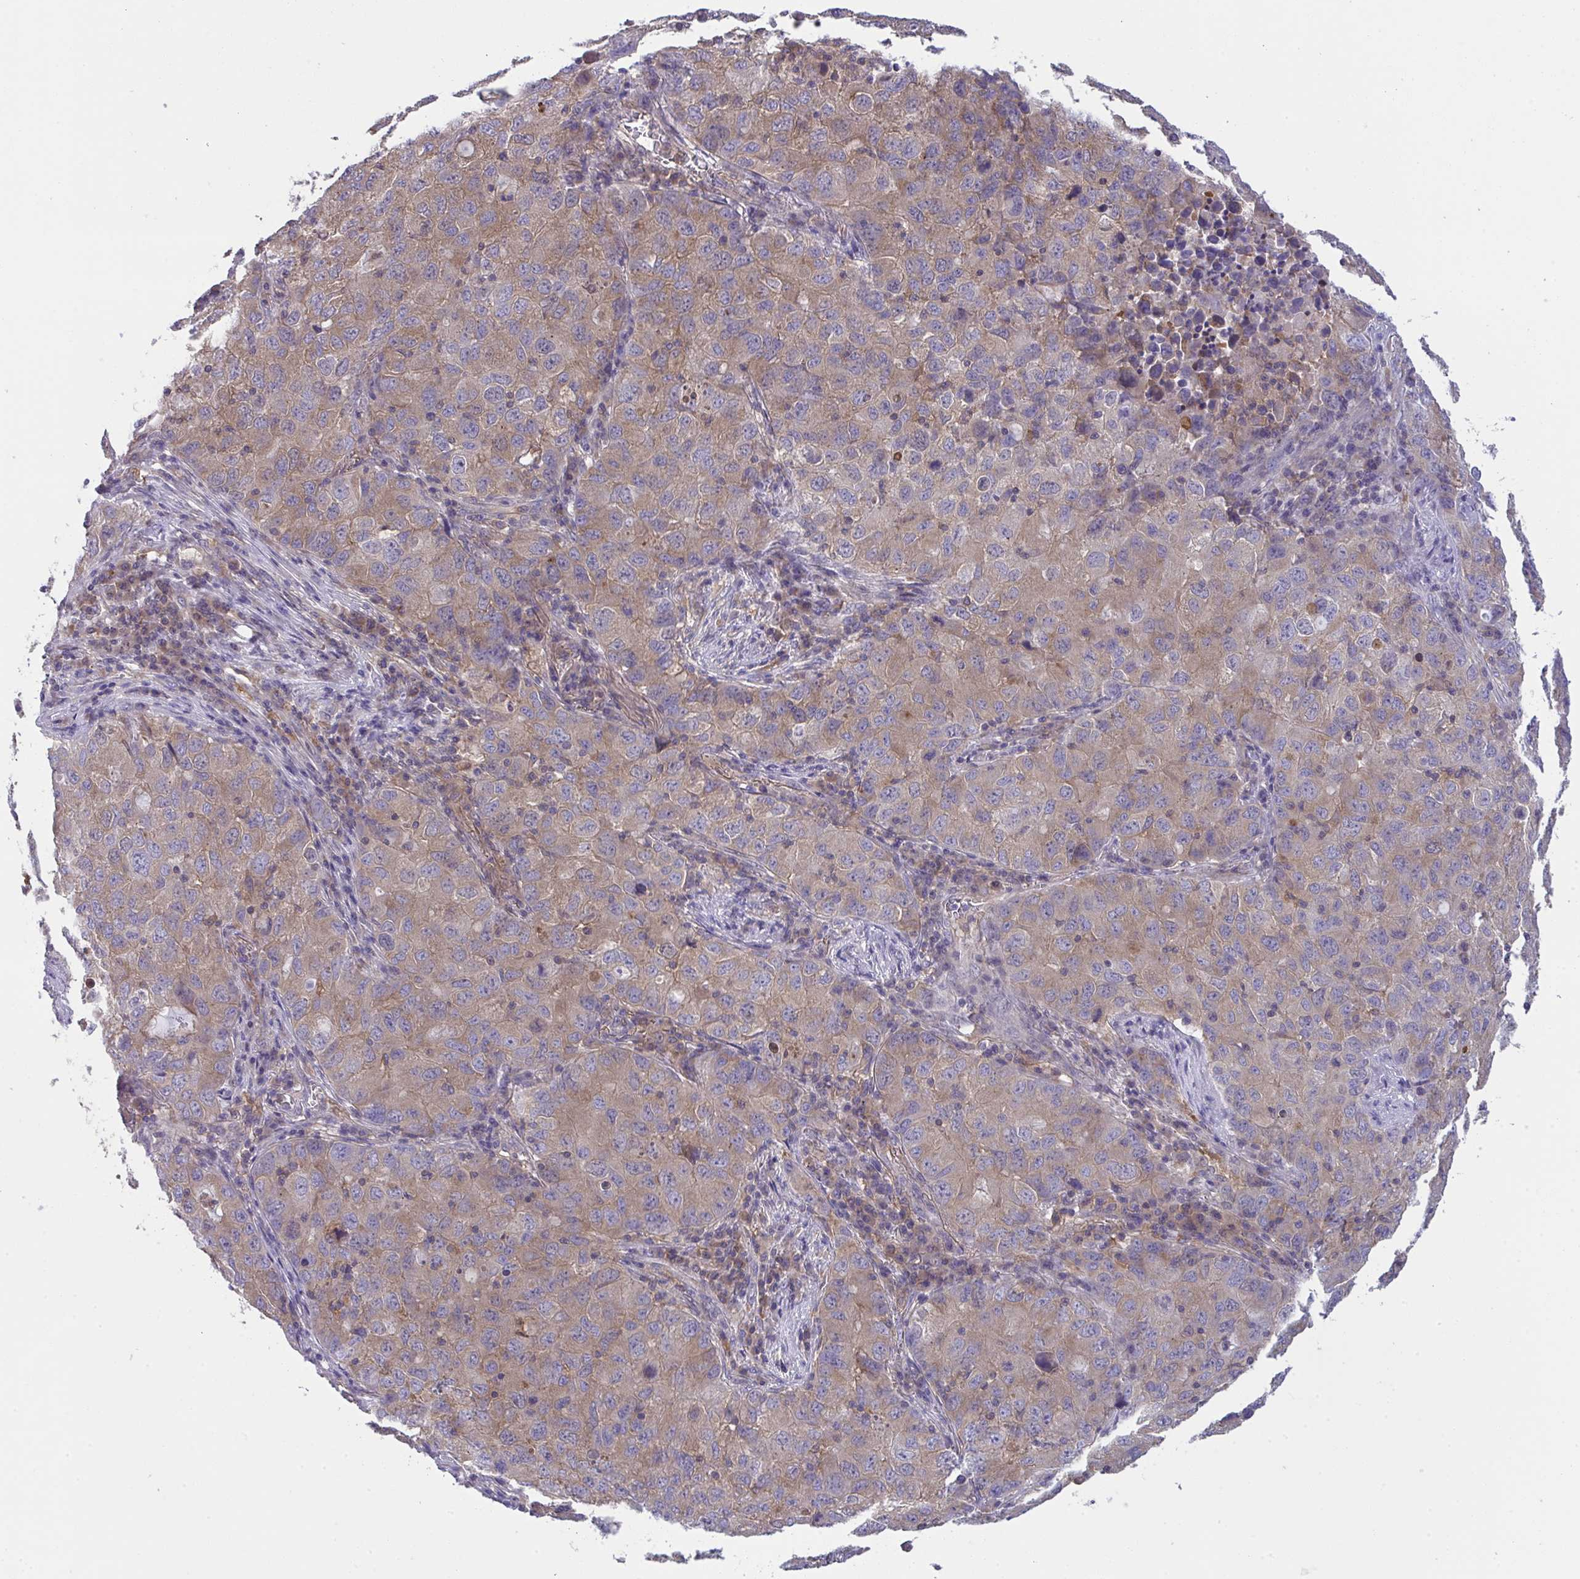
{"staining": {"intensity": "moderate", "quantity": ">75%", "location": "cytoplasmic/membranous"}, "tissue": "lung cancer", "cell_type": "Tumor cells", "image_type": "cancer", "snomed": [{"axis": "morphology", "description": "Normal morphology"}, {"axis": "morphology", "description": "Adenocarcinoma, NOS"}, {"axis": "topography", "description": "Lymph node"}, {"axis": "topography", "description": "Lung"}], "caption": "Tumor cells show moderate cytoplasmic/membranous positivity in about >75% of cells in lung cancer.", "gene": "ALDH16A1", "patient": {"sex": "female", "age": 51}}